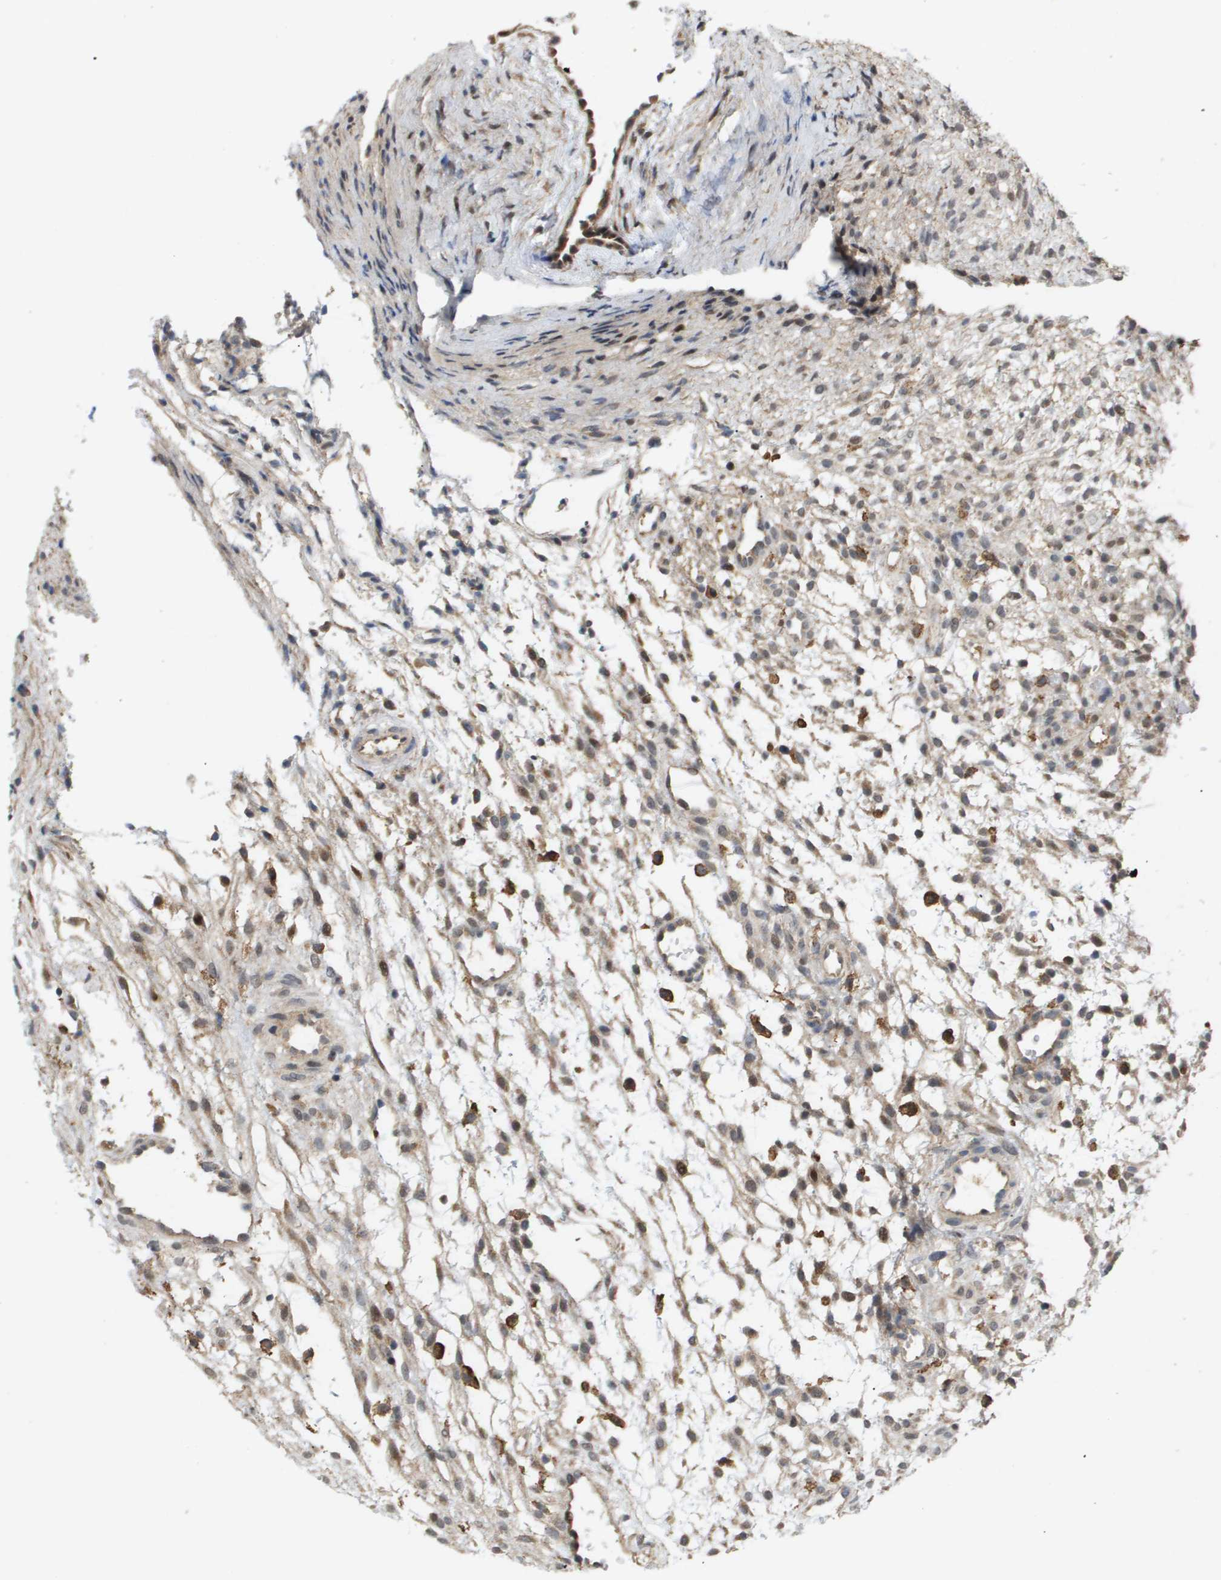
{"staining": {"intensity": "weak", "quantity": ">75%", "location": "cytoplasmic/membranous"}, "tissue": "ovary", "cell_type": "Ovarian stroma cells", "image_type": "normal", "snomed": [{"axis": "morphology", "description": "Normal tissue, NOS"}, {"axis": "morphology", "description": "Cyst, NOS"}, {"axis": "topography", "description": "Ovary"}], "caption": "Ovary stained for a protein exhibits weak cytoplasmic/membranous positivity in ovarian stroma cells. (brown staining indicates protein expression, while blue staining denotes nuclei).", "gene": "PDGFB", "patient": {"sex": "female", "age": 18}}